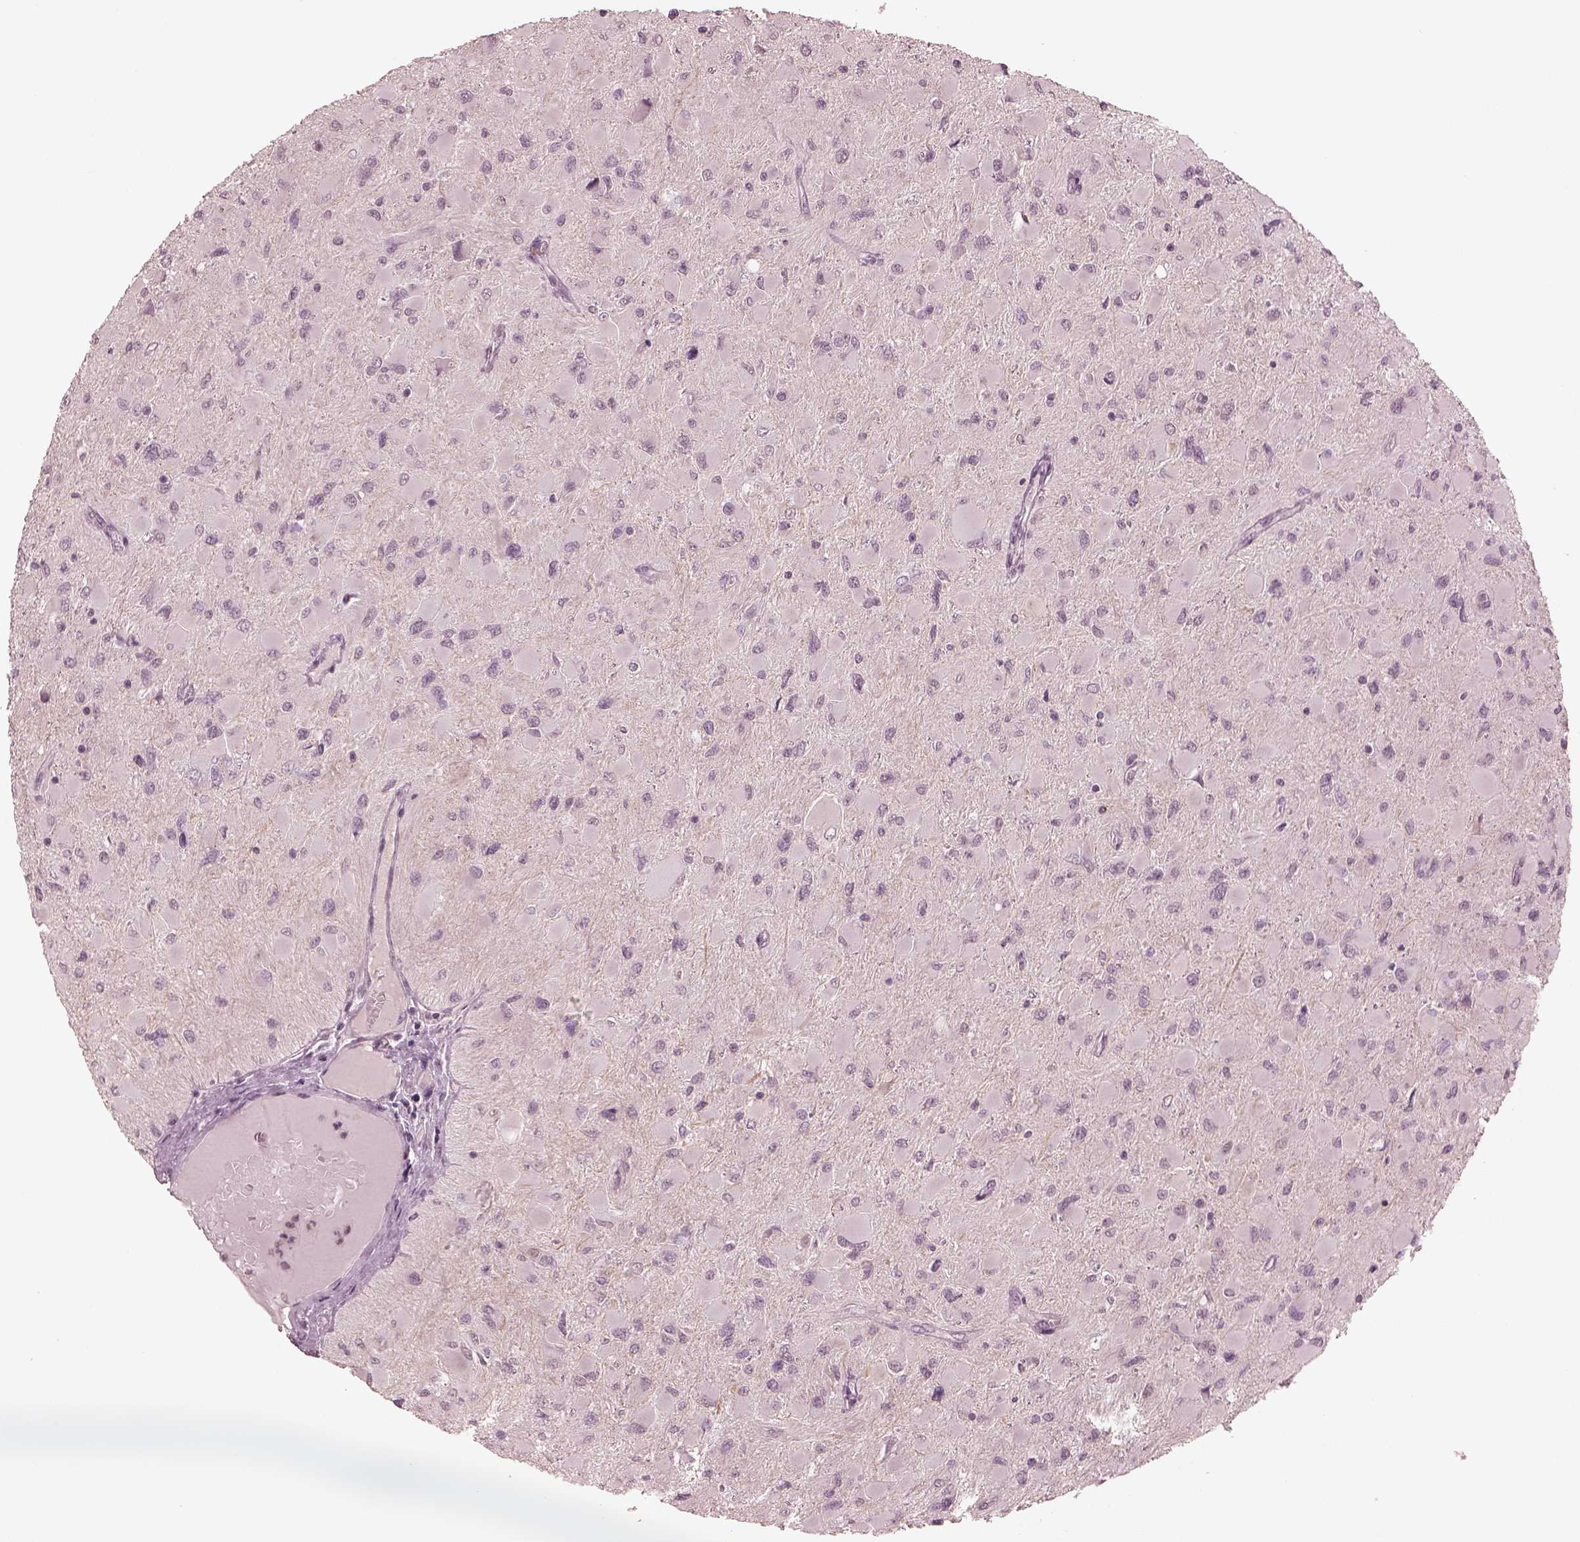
{"staining": {"intensity": "negative", "quantity": "none", "location": "none"}, "tissue": "glioma", "cell_type": "Tumor cells", "image_type": "cancer", "snomed": [{"axis": "morphology", "description": "Glioma, malignant, High grade"}, {"axis": "topography", "description": "Cerebral cortex"}], "caption": "This is a photomicrograph of immunohistochemistry (IHC) staining of glioma, which shows no positivity in tumor cells.", "gene": "KRT79", "patient": {"sex": "female", "age": 36}}